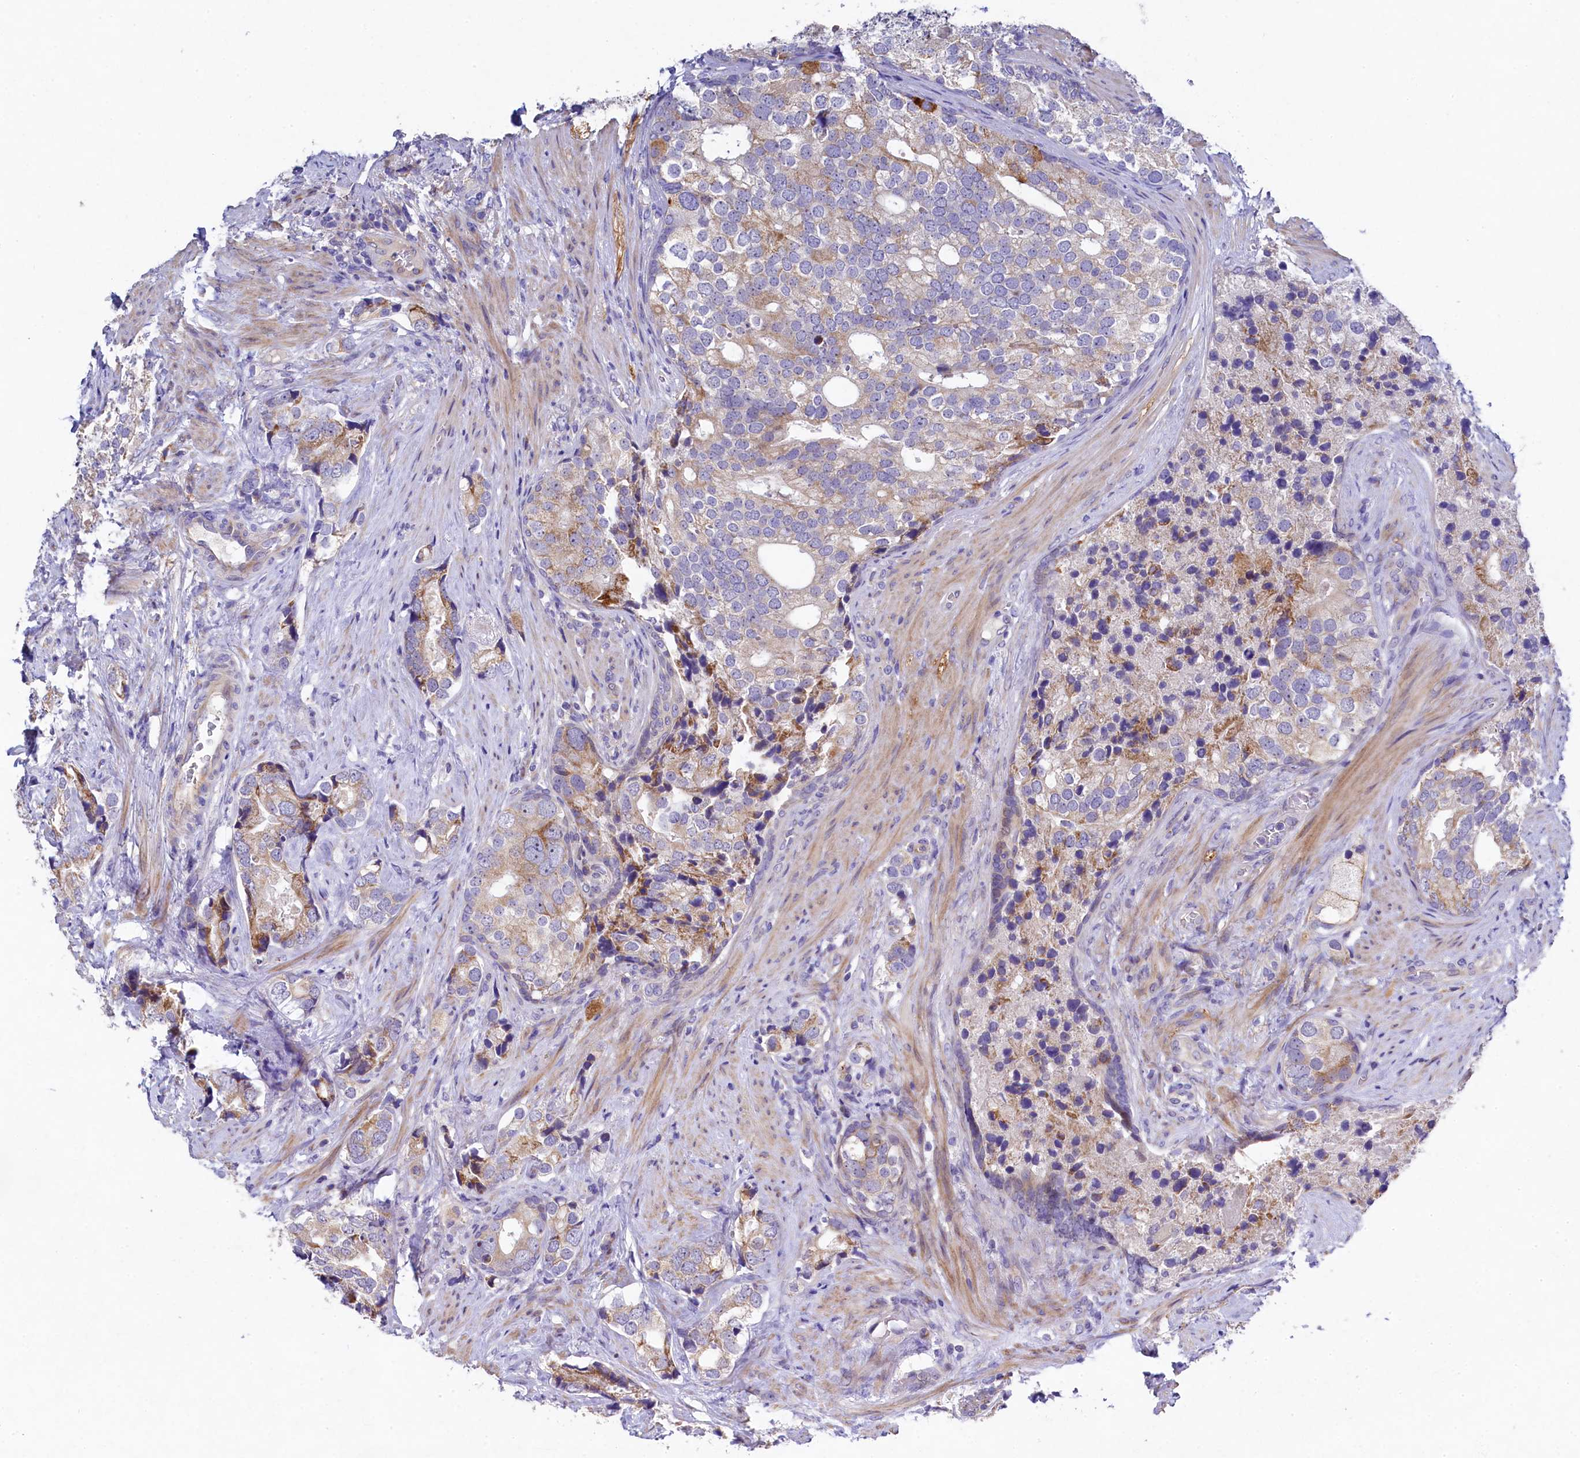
{"staining": {"intensity": "weak", "quantity": "<25%", "location": "cytoplasmic/membranous"}, "tissue": "prostate cancer", "cell_type": "Tumor cells", "image_type": "cancer", "snomed": [{"axis": "morphology", "description": "Adenocarcinoma, High grade"}, {"axis": "topography", "description": "Prostate"}], "caption": "Tumor cells are negative for protein expression in human prostate adenocarcinoma (high-grade).", "gene": "FXYD6", "patient": {"sex": "male", "age": 75}}